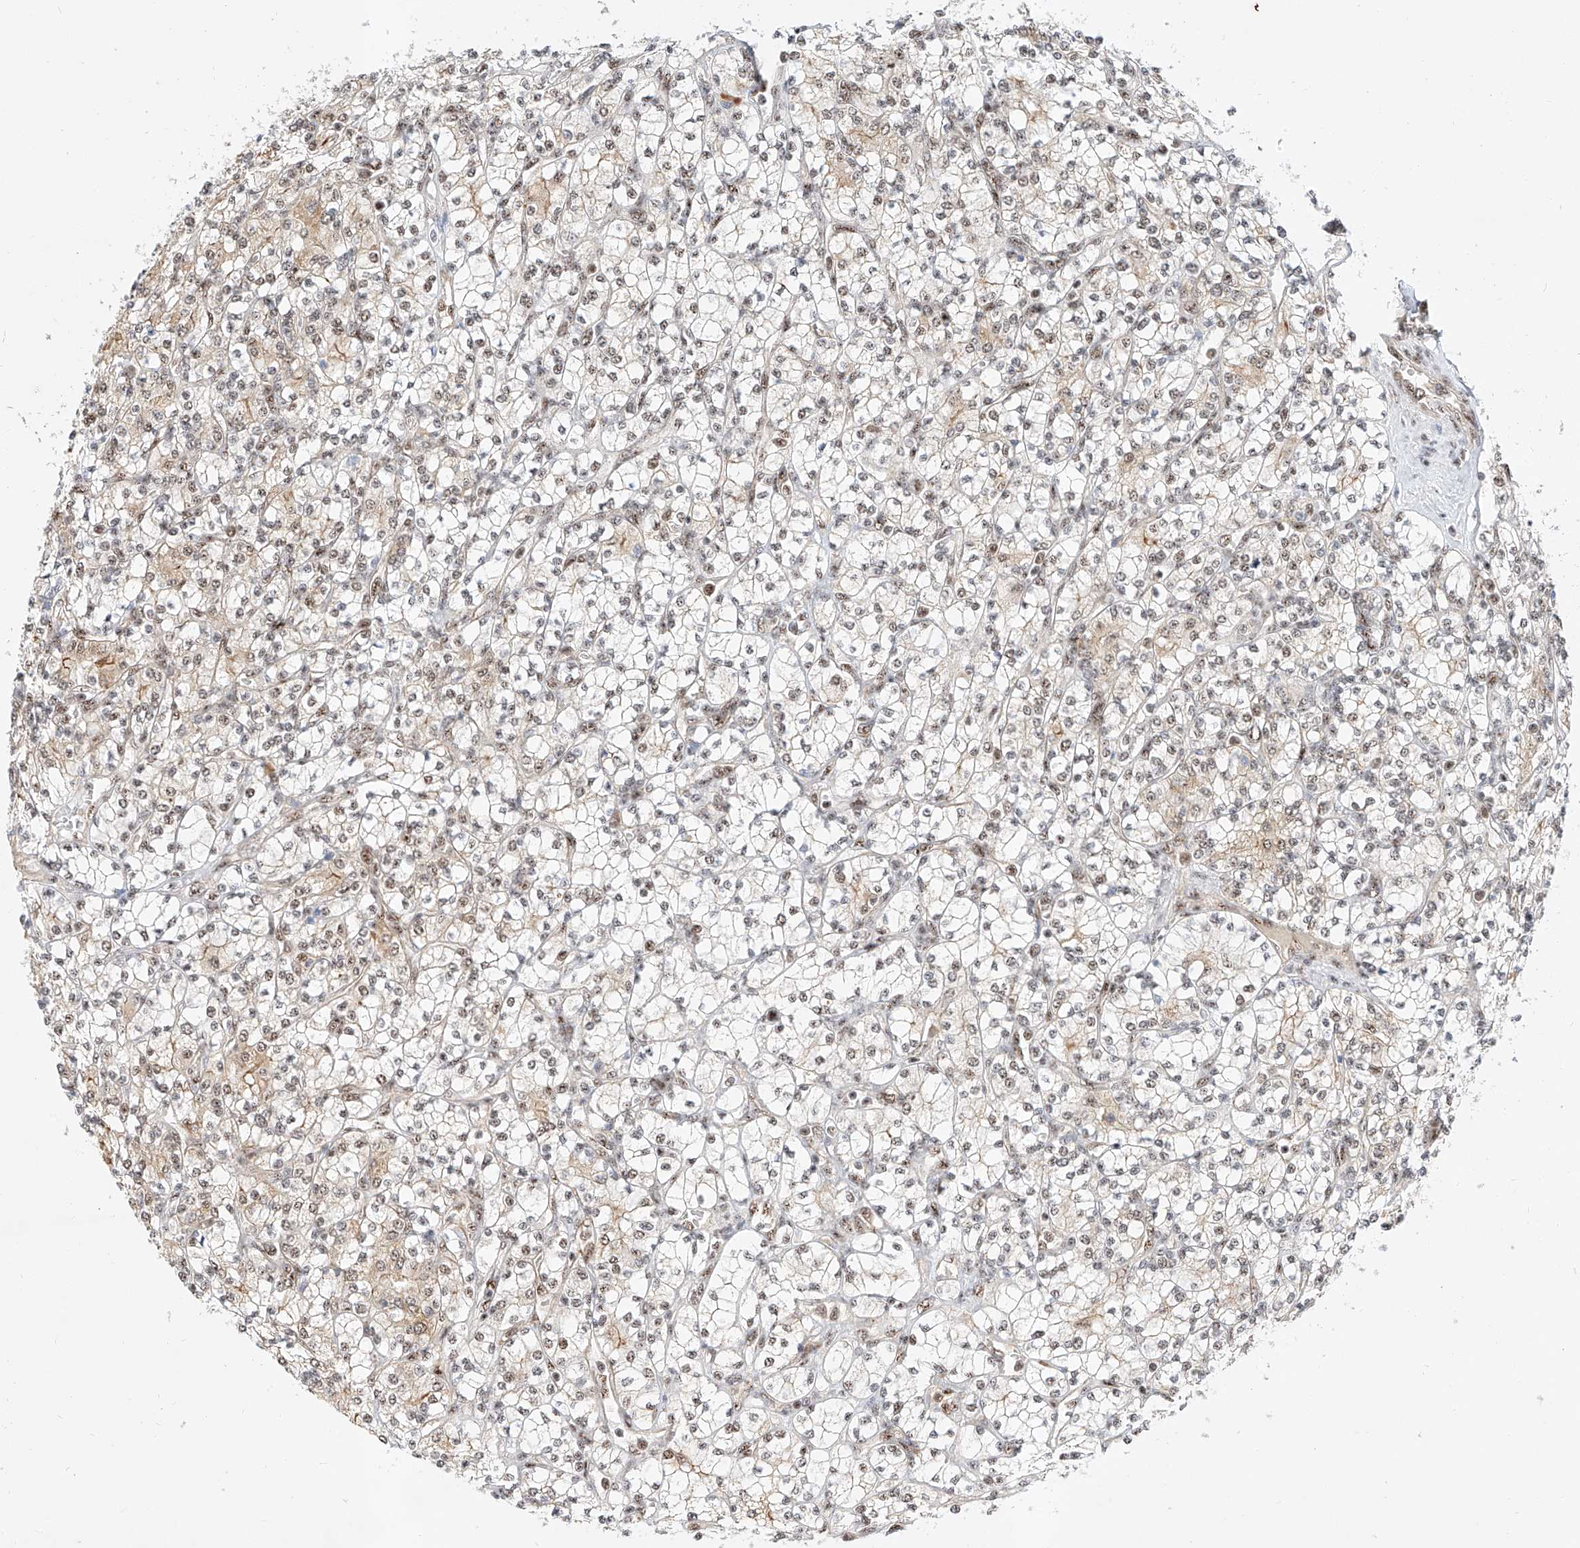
{"staining": {"intensity": "moderate", "quantity": ">75%", "location": "nuclear"}, "tissue": "renal cancer", "cell_type": "Tumor cells", "image_type": "cancer", "snomed": [{"axis": "morphology", "description": "Adenocarcinoma, NOS"}, {"axis": "topography", "description": "Kidney"}], "caption": "Protein staining of renal cancer tissue demonstrates moderate nuclear staining in about >75% of tumor cells.", "gene": "ATXN7L2", "patient": {"sex": "male", "age": 77}}